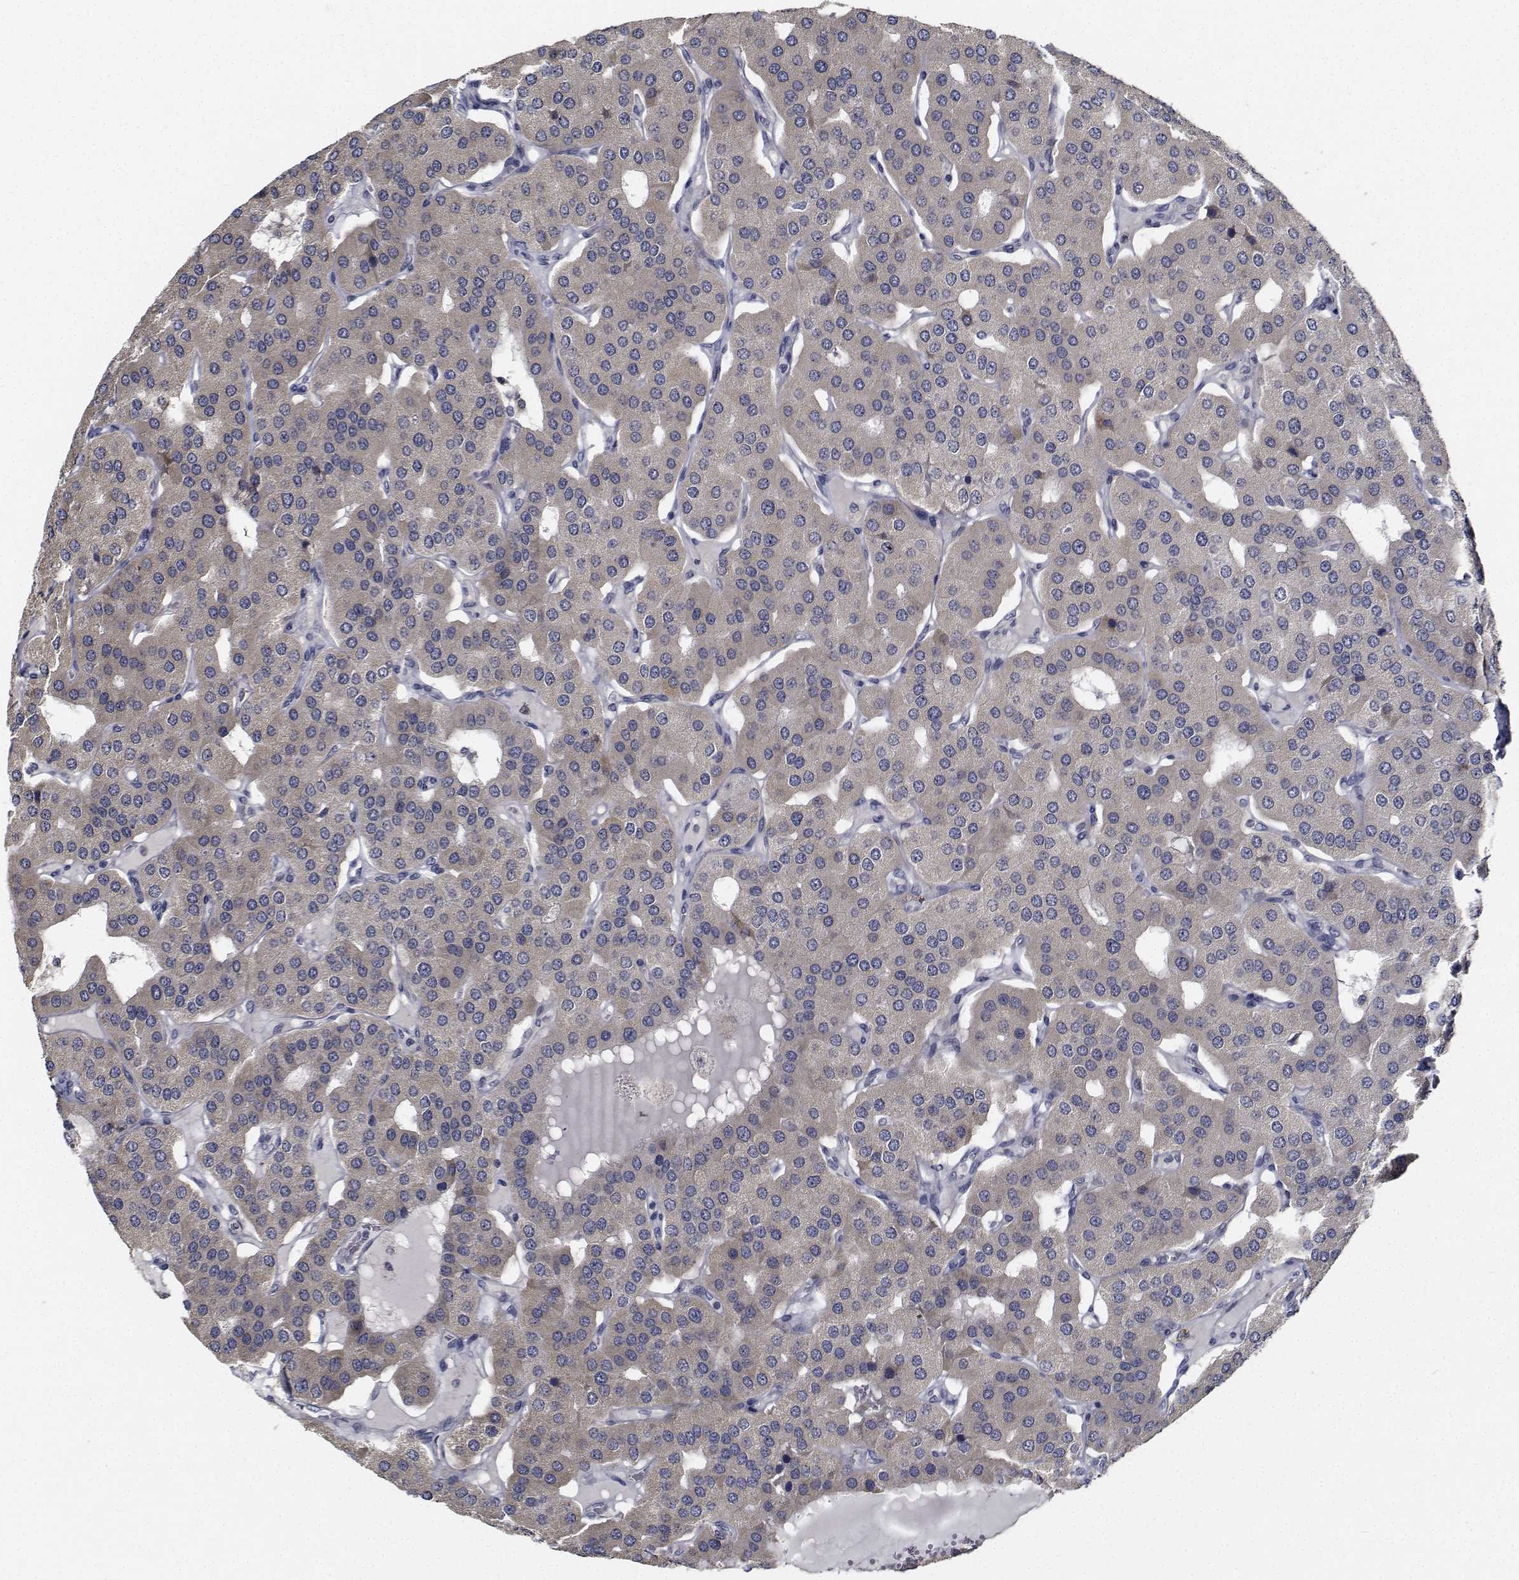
{"staining": {"intensity": "weak", "quantity": ">75%", "location": "cytoplasmic/membranous"}, "tissue": "parathyroid gland", "cell_type": "Glandular cells", "image_type": "normal", "snomed": [{"axis": "morphology", "description": "Normal tissue, NOS"}, {"axis": "morphology", "description": "Adenoma, NOS"}, {"axis": "topography", "description": "Parathyroid gland"}], "caption": "Protein staining of benign parathyroid gland displays weak cytoplasmic/membranous staining in approximately >75% of glandular cells.", "gene": "NVL", "patient": {"sex": "female", "age": 86}}